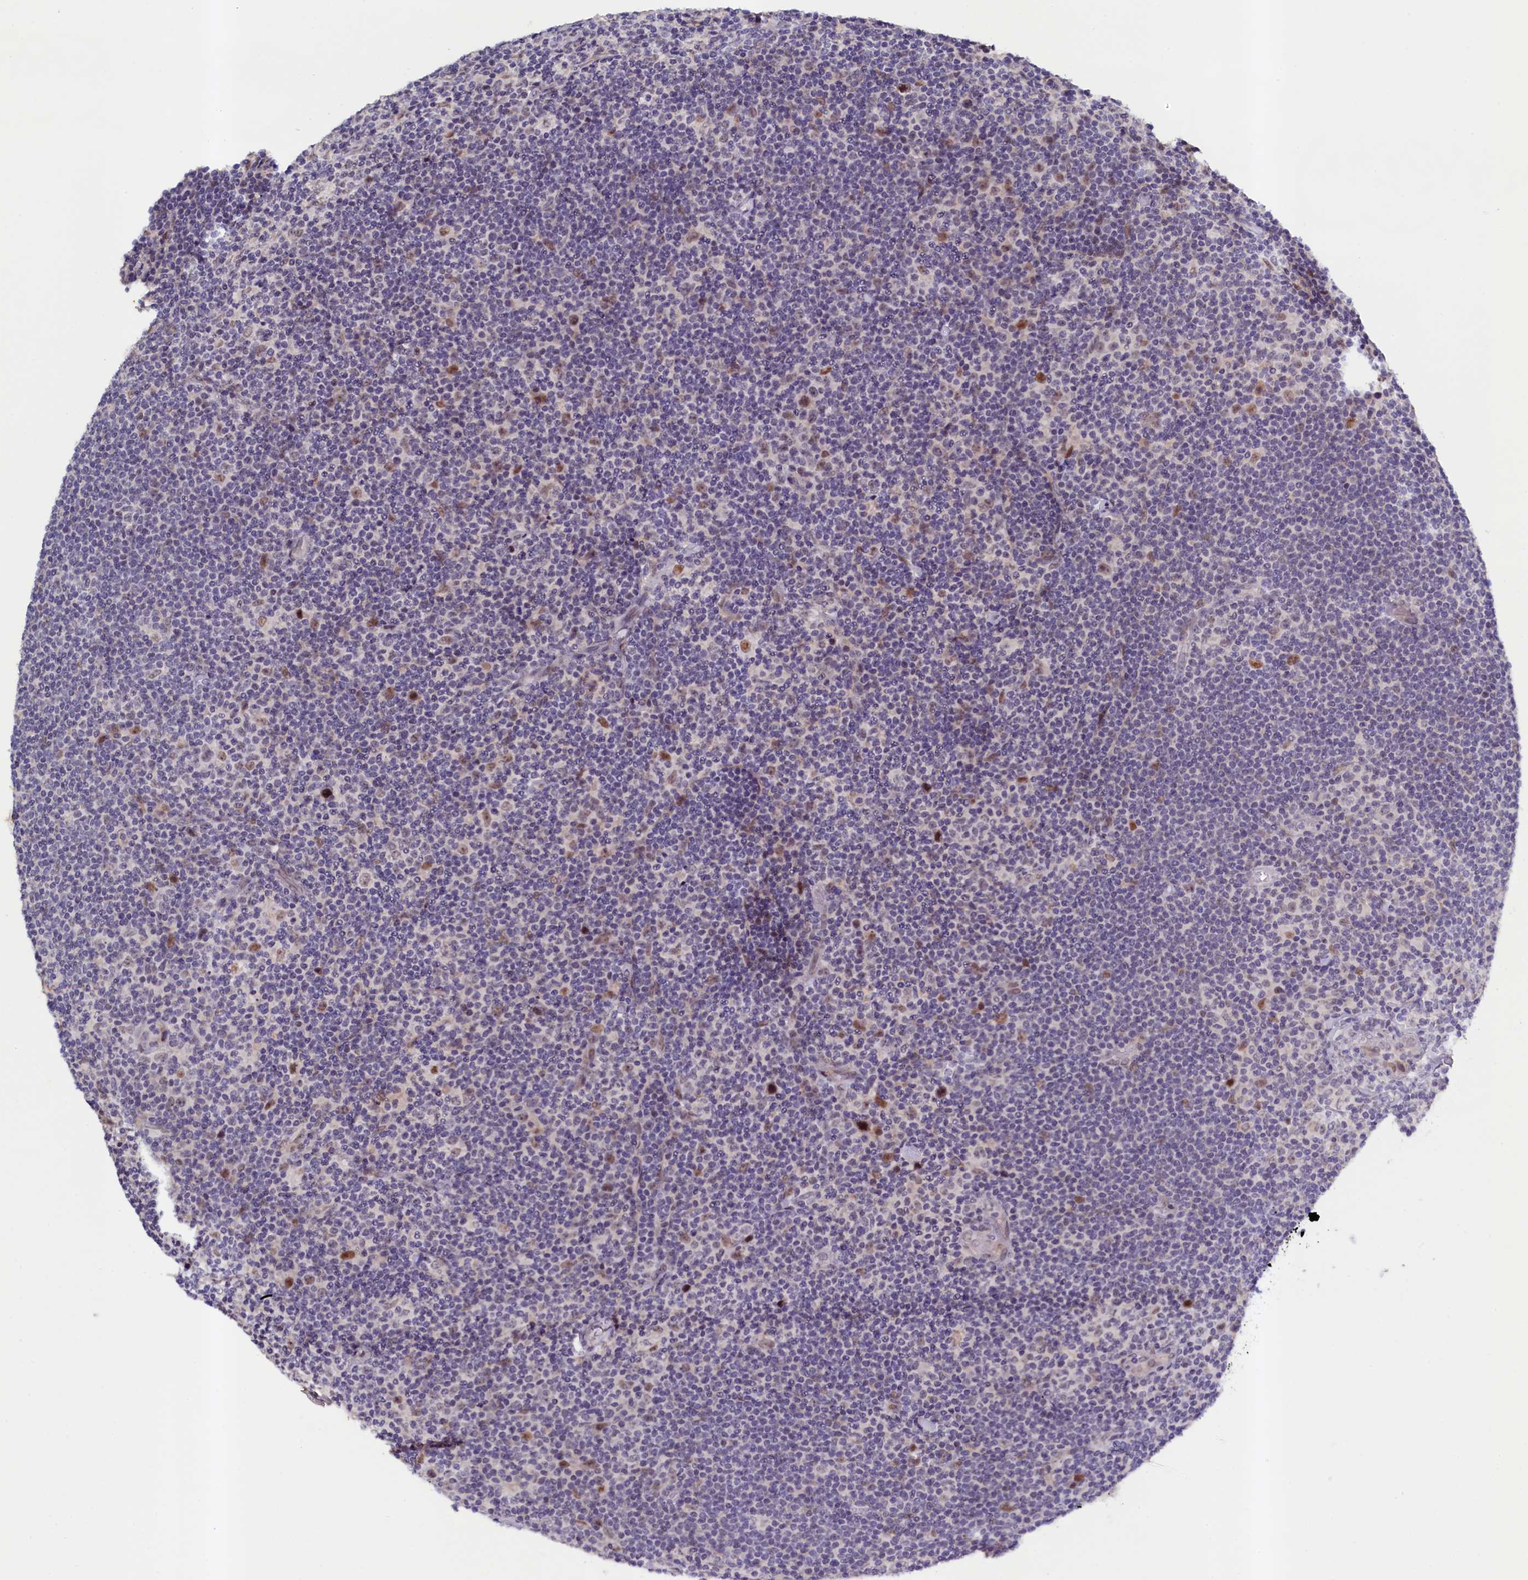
{"staining": {"intensity": "moderate", "quantity": "25%-75%", "location": "cytoplasmic/membranous,nuclear"}, "tissue": "lymphoma", "cell_type": "Tumor cells", "image_type": "cancer", "snomed": [{"axis": "morphology", "description": "Hodgkin's disease, NOS"}, {"axis": "topography", "description": "Lymph node"}], "caption": "Immunohistochemistry (IHC) of Hodgkin's disease displays medium levels of moderate cytoplasmic/membranous and nuclear staining in approximately 25%-75% of tumor cells.", "gene": "PACSIN3", "patient": {"sex": "female", "age": 57}}